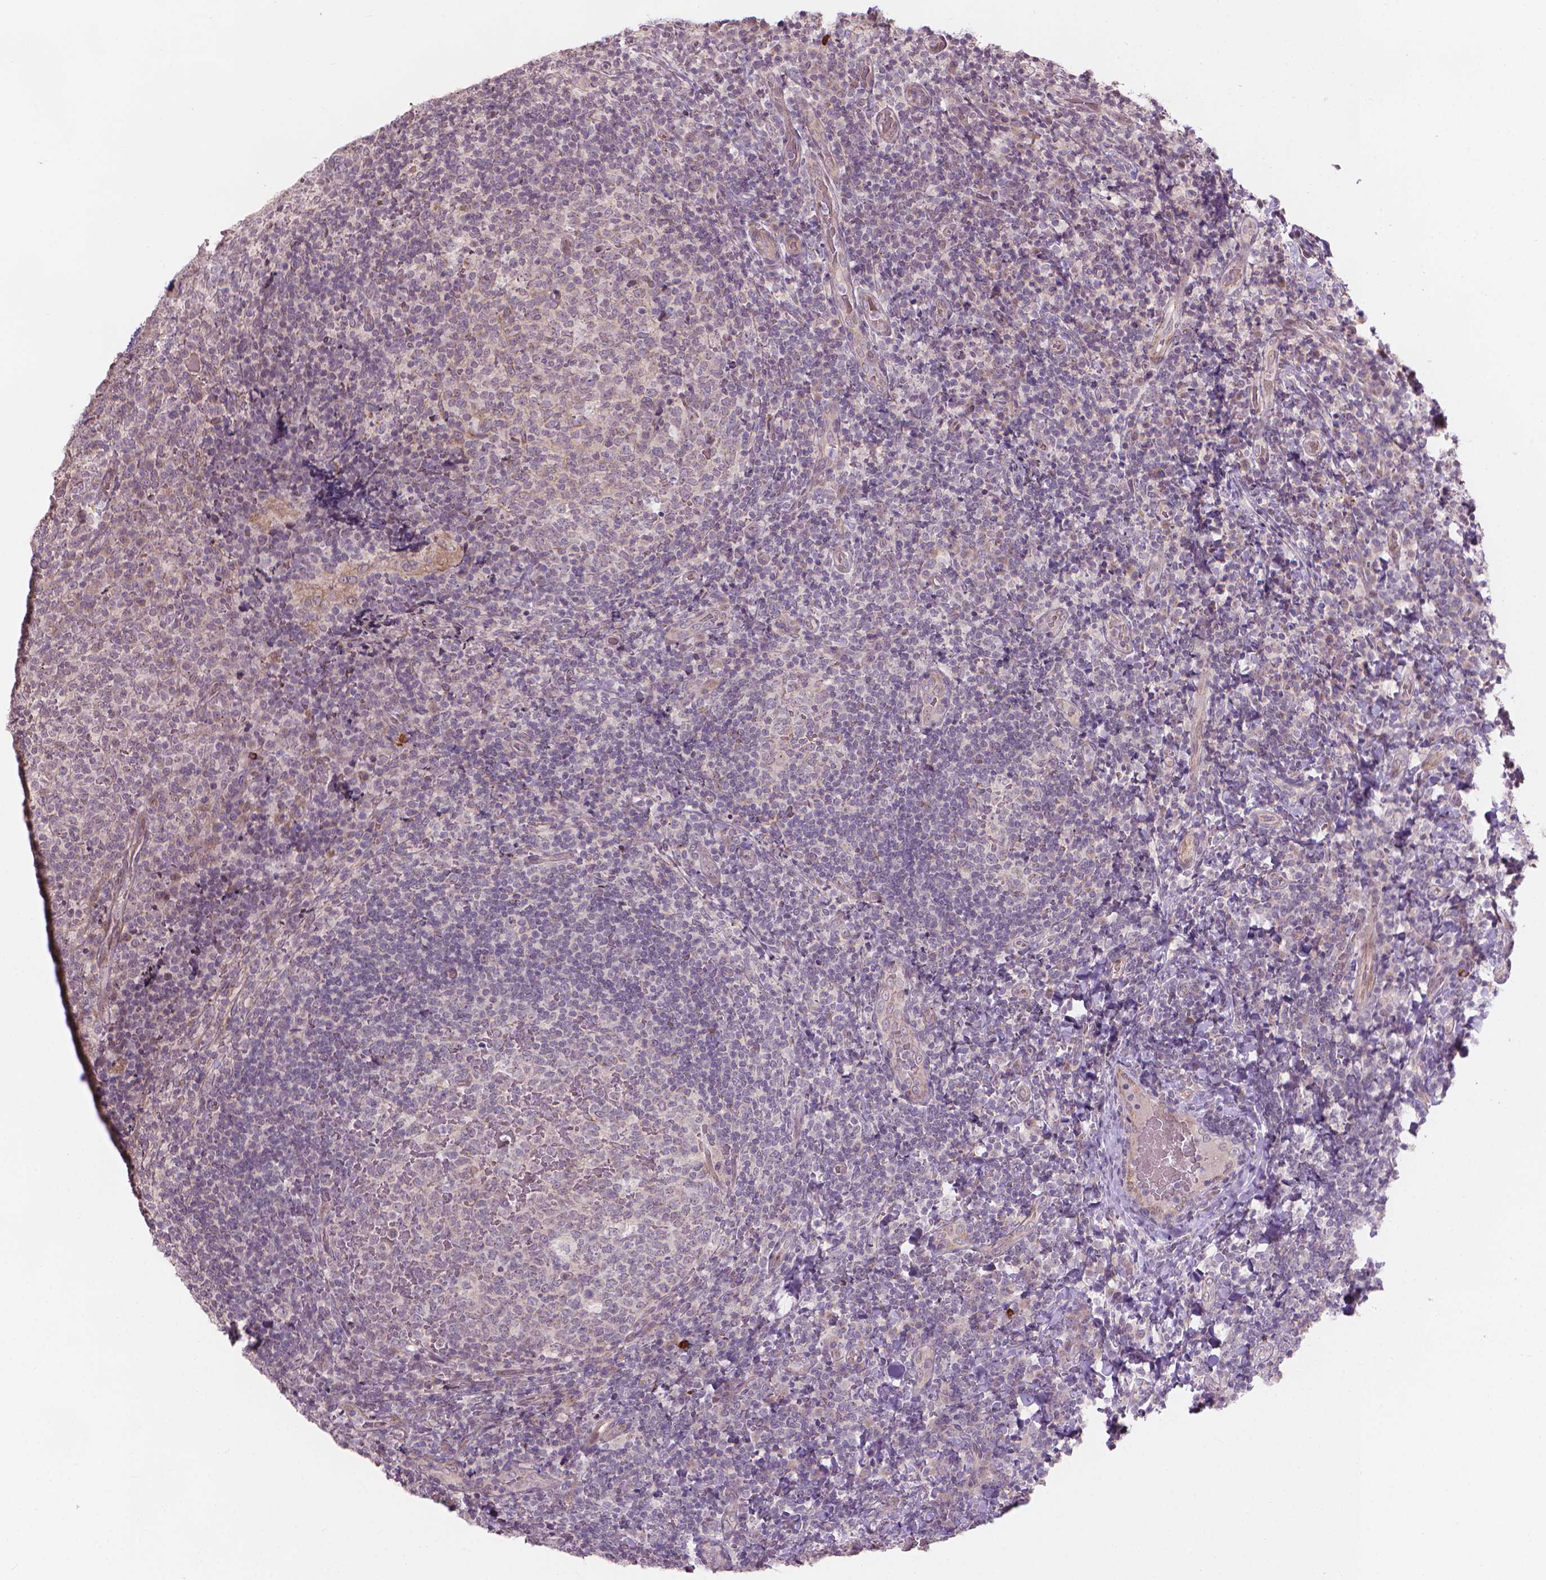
{"staining": {"intensity": "negative", "quantity": "none", "location": "none"}, "tissue": "tonsil", "cell_type": "Germinal center cells", "image_type": "normal", "snomed": [{"axis": "morphology", "description": "Normal tissue, NOS"}, {"axis": "topography", "description": "Tonsil"}], "caption": "High power microscopy histopathology image of an immunohistochemistry image of normal tonsil, revealing no significant expression in germinal center cells. Nuclei are stained in blue.", "gene": "IFFO1", "patient": {"sex": "male", "age": 17}}